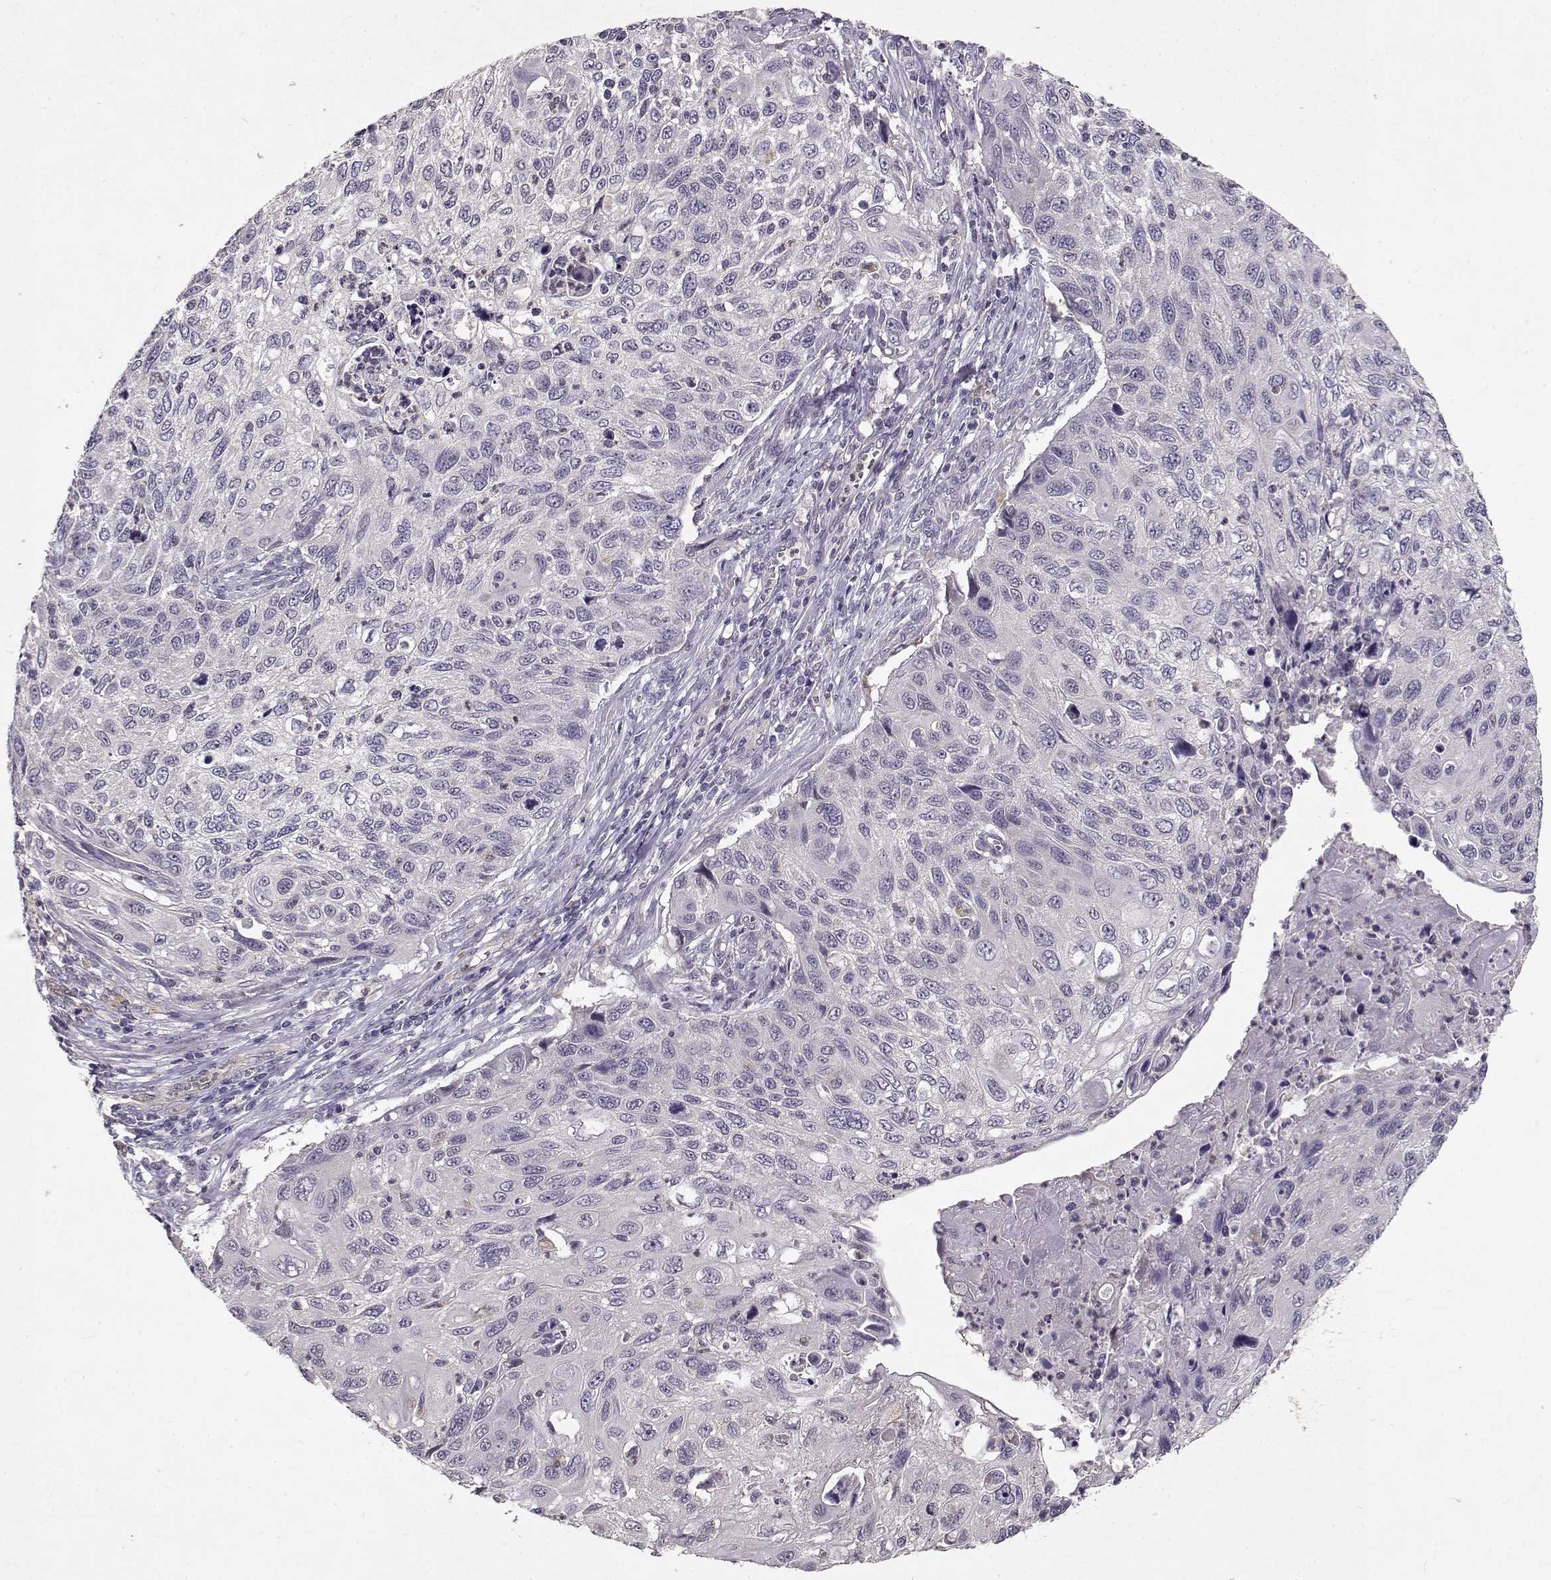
{"staining": {"intensity": "negative", "quantity": "none", "location": "none"}, "tissue": "cervical cancer", "cell_type": "Tumor cells", "image_type": "cancer", "snomed": [{"axis": "morphology", "description": "Squamous cell carcinoma, NOS"}, {"axis": "topography", "description": "Cervix"}], "caption": "Cervical cancer (squamous cell carcinoma) was stained to show a protein in brown. There is no significant positivity in tumor cells.", "gene": "BMX", "patient": {"sex": "female", "age": 70}}